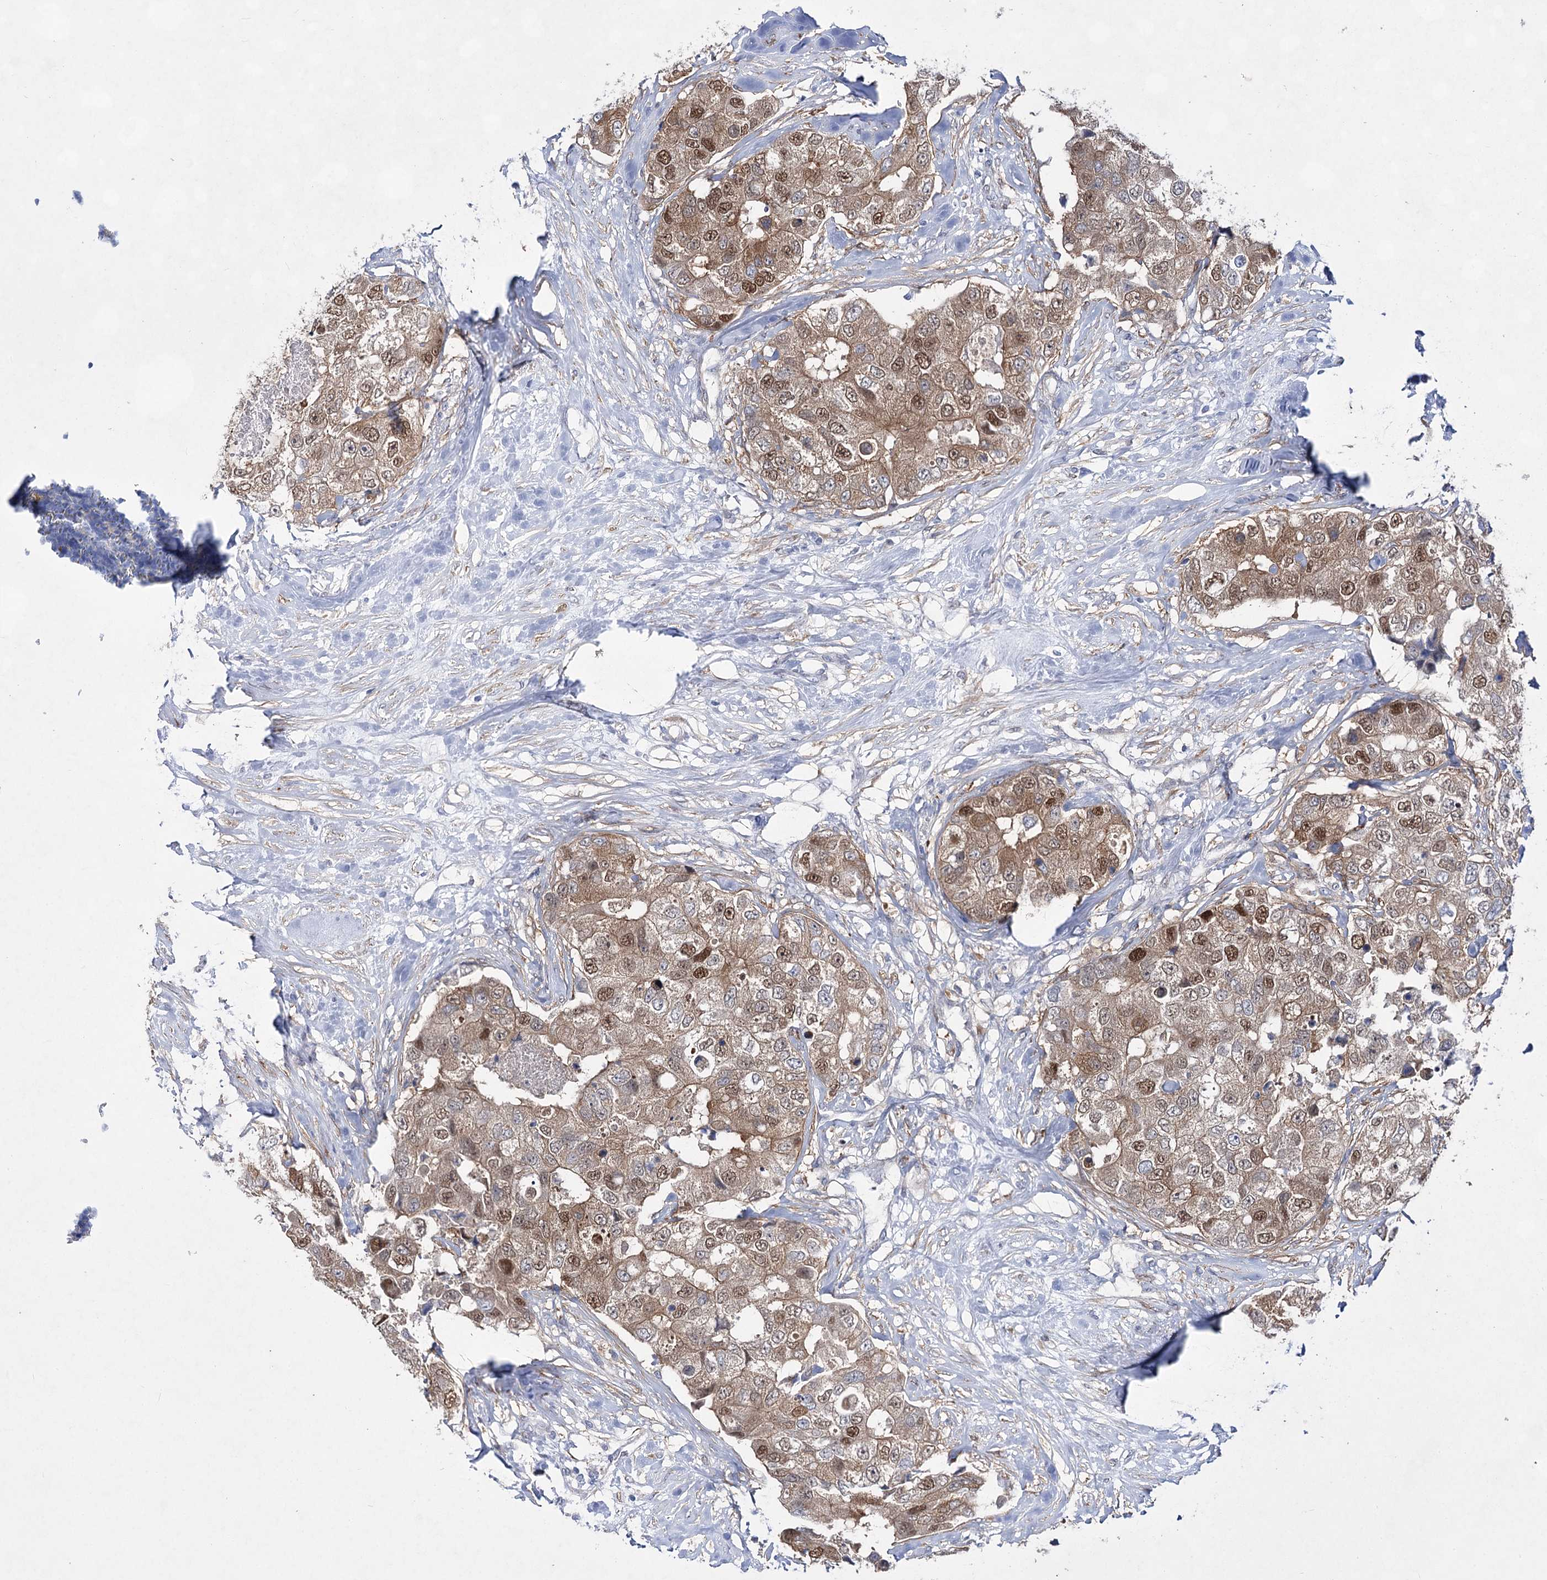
{"staining": {"intensity": "moderate", "quantity": ">75%", "location": "cytoplasmic/membranous,nuclear"}, "tissue": "breast cancer", "cell_type": "Tumor cells", "image_type": "cancer", "snomed": [{"axis": "morphology", "description": "Duct carcinoma"}, {"axis": "topography", "description": "Breast"}], "caption": "High-power microscopy captured an immunohistochemistry (IHC) histopathology image of breast infiltrating ductal carcinoma, revealing moderate cytoplasmic/membranous and nuclear expression in about >75% of tumor cells.", "gene": "UGDH", "patient": {"sex": "female", "age": 62}}